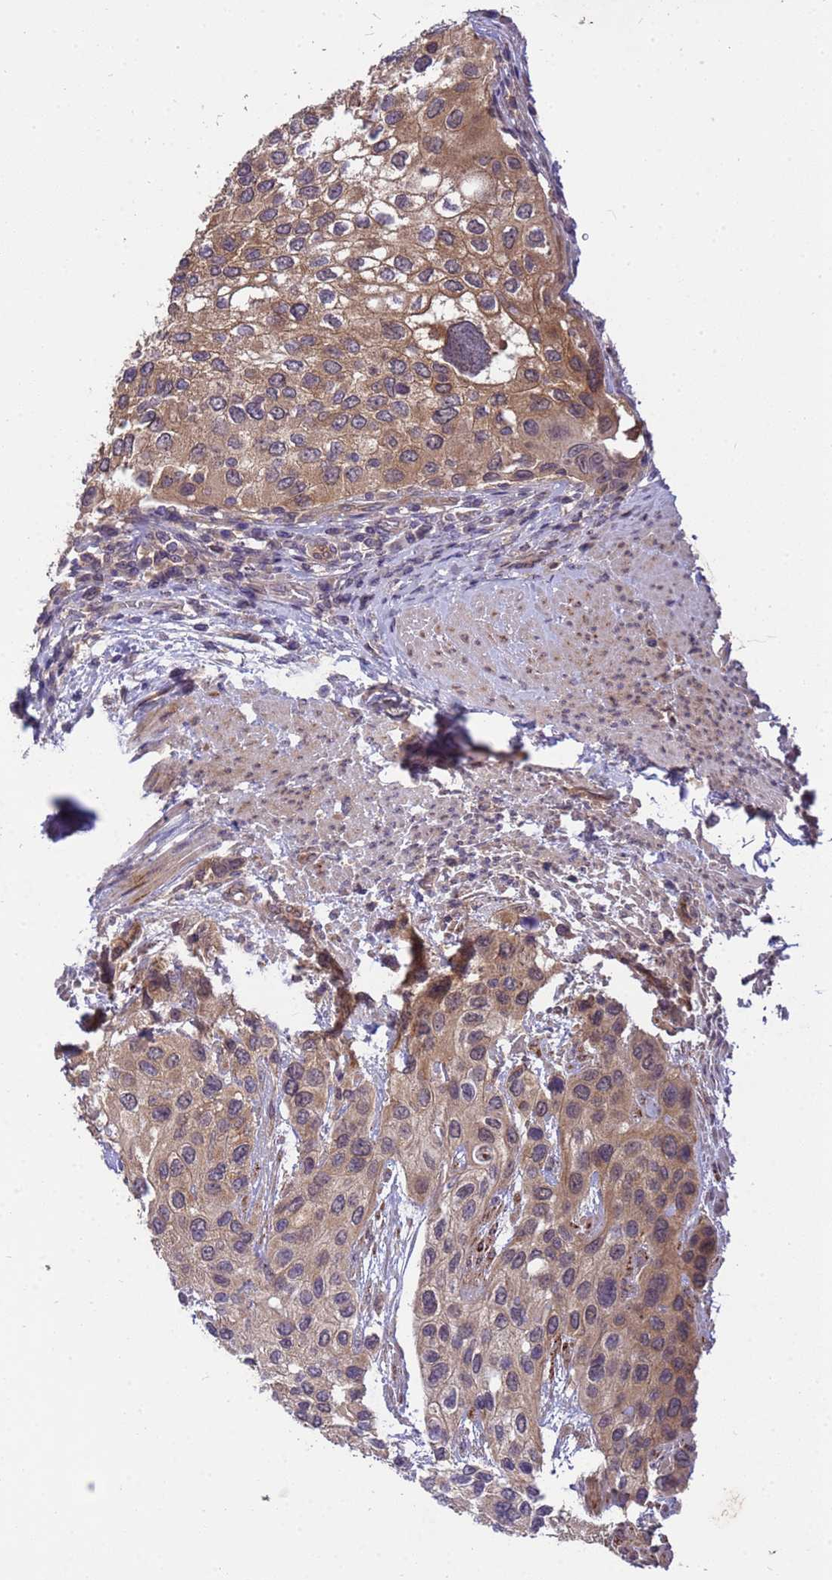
{"staining": {"intensity": "moderate", "quantity": ">75%", "location": "cytoplasmic/membranous"}, "tissue": "urothelial cancer", "cell_type": "Tumor cells", "image_type": "cancer", "snomed": [{"axis": "morphology", "description": "Normal tissue, NOS"}, {"axis": "morphology", "description": "Urothelial carcinoma, High grade"}, {"axis": "topography", "description": "Vascular tissue"}, {"axis": "topography", "description": "Urinary bladder"}], "caption": "Tumor cells reveal medium levels of moderate cytoplasmic/membranous expression in approximately >75% of cells in urothelial cancer.", "gene": "PPP2CB", "patient": {"sex": "female", "age": 56}}